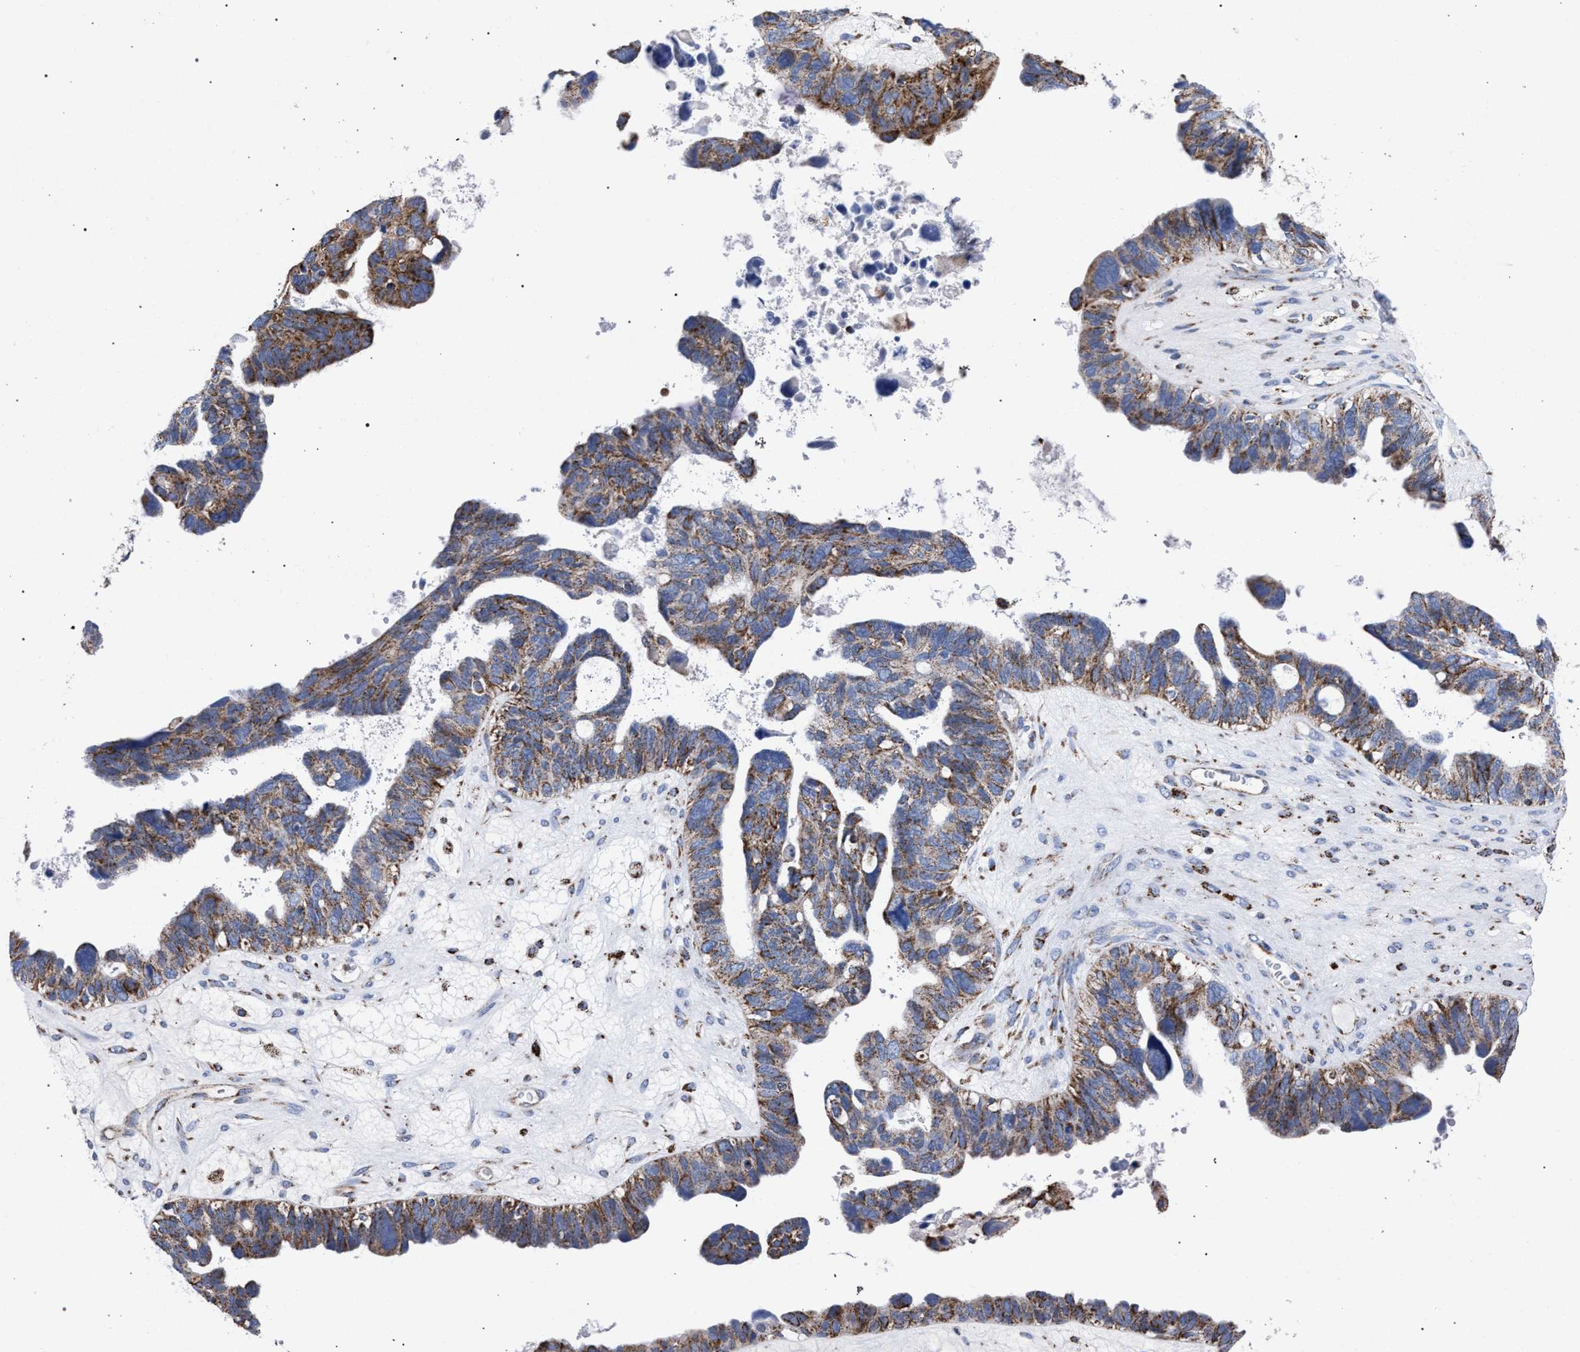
{"staining": {"intensity": "moderate", "quantity": ">75%", "location": "cytoplasmic/membranous"}, "tissue": "ovarian cancer", "cell_type": "Tumor cells", "image_type": "cancer", "snomed": [{"axis": "morphology", "description": "Cystadenocarcinoma, serous, NOS"}, {"axis": "topography", "description": "Ovary"}], "caption": "Tumor cells reveal medium levels of moderate cytoplasmic/membranous positivity in approximately >75% of cells in human ovarian cancer.", "gene": "ACADS", "patient": {"sex": "female", "age": 79}}